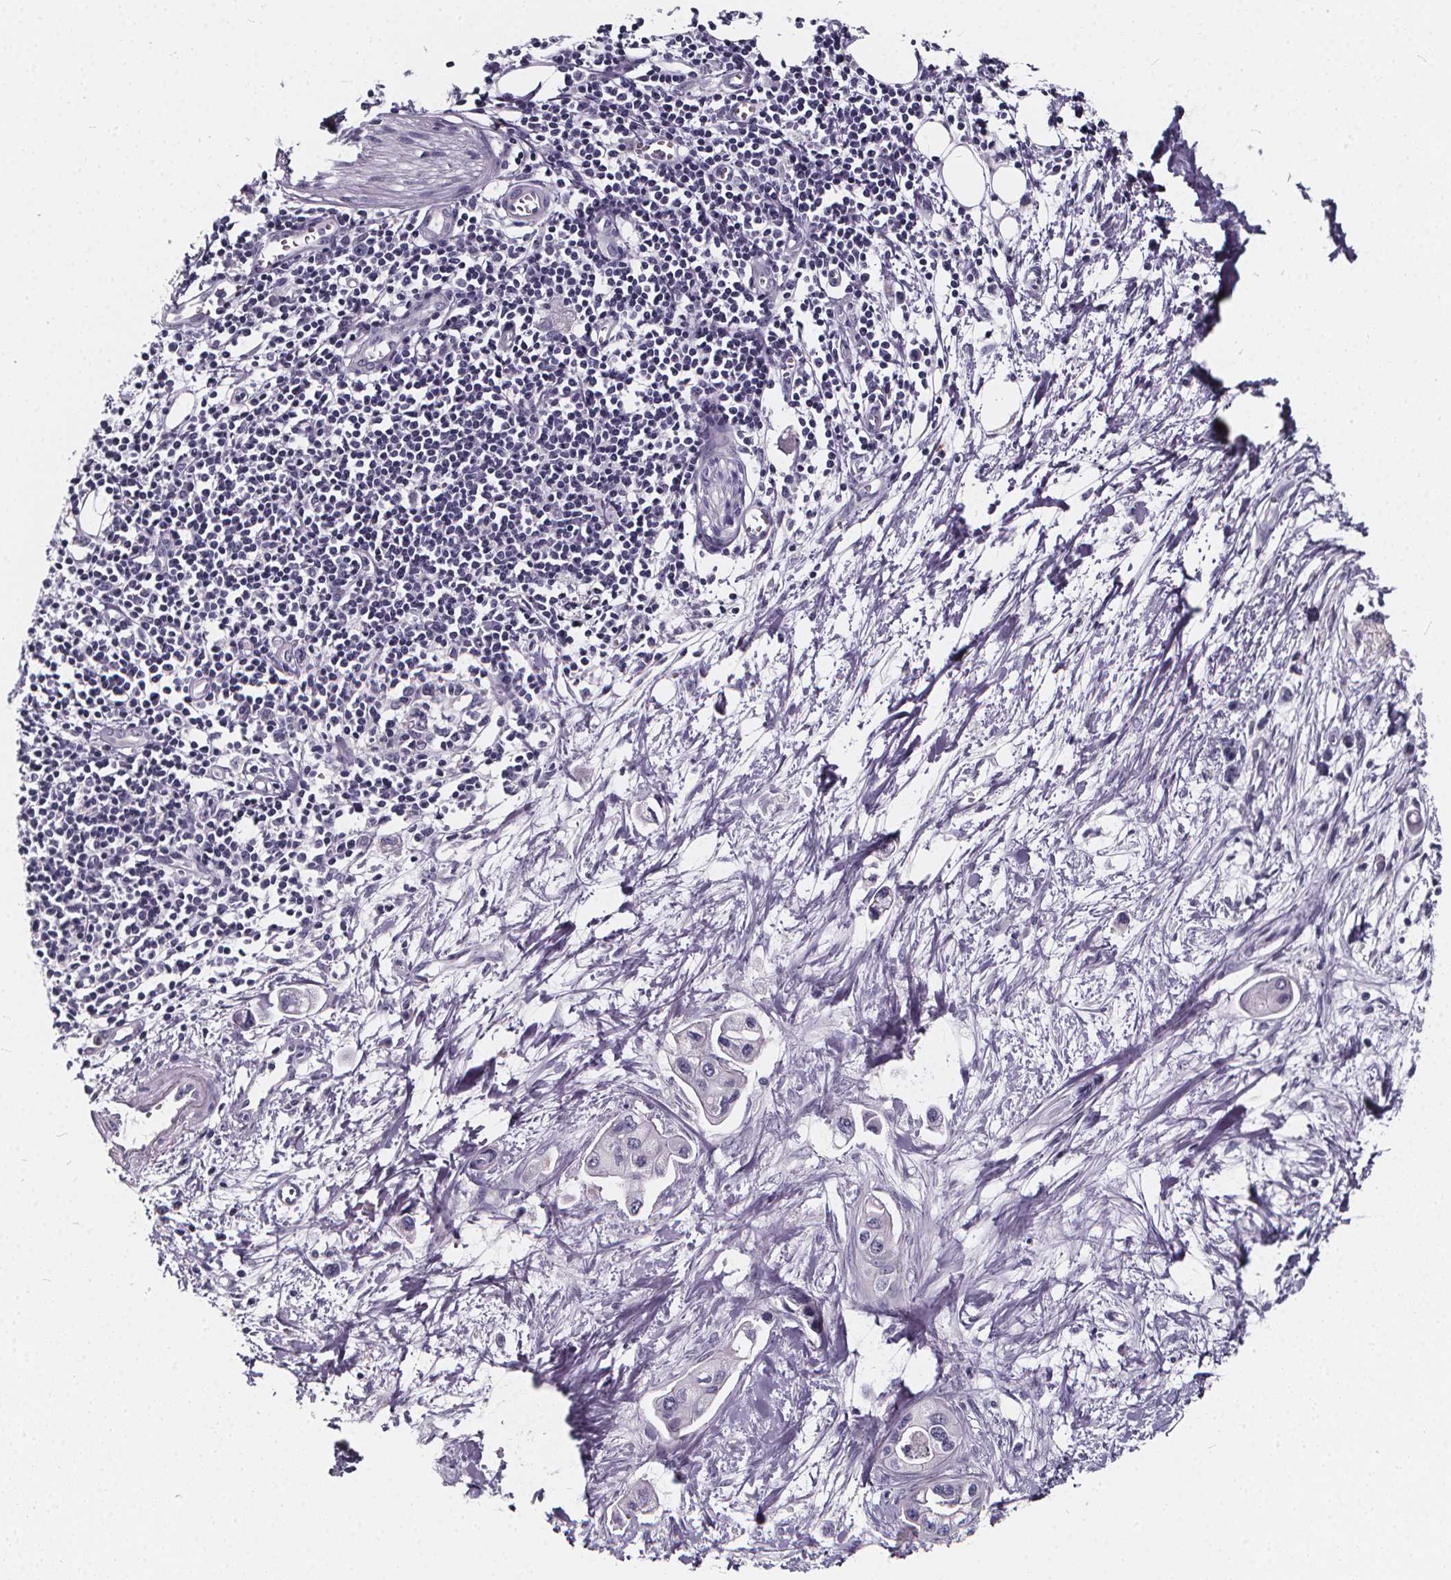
{"staining": {"intensity": "negative", "quantity": "none", "location": "none"}, "tissue": "pancreatic cancer", "cell_type": "Tumor cells", "image_type": "cancer", "snomed": [{"axis": "morphology", "description": "Adenocarcinoma, NOS"}, {"axis": "topography", "description": "Pancreas"}], "caption": "Immunohistochemistry histopathology image of neoplastic tissue: pancreatic adenocarcinoma stained with DAB (3,3'-diaminobenzidine) displays no significant protein expression in tumor cells.", "gene": "SPEF2", "patient": {"sex": "male", "age": 60}}